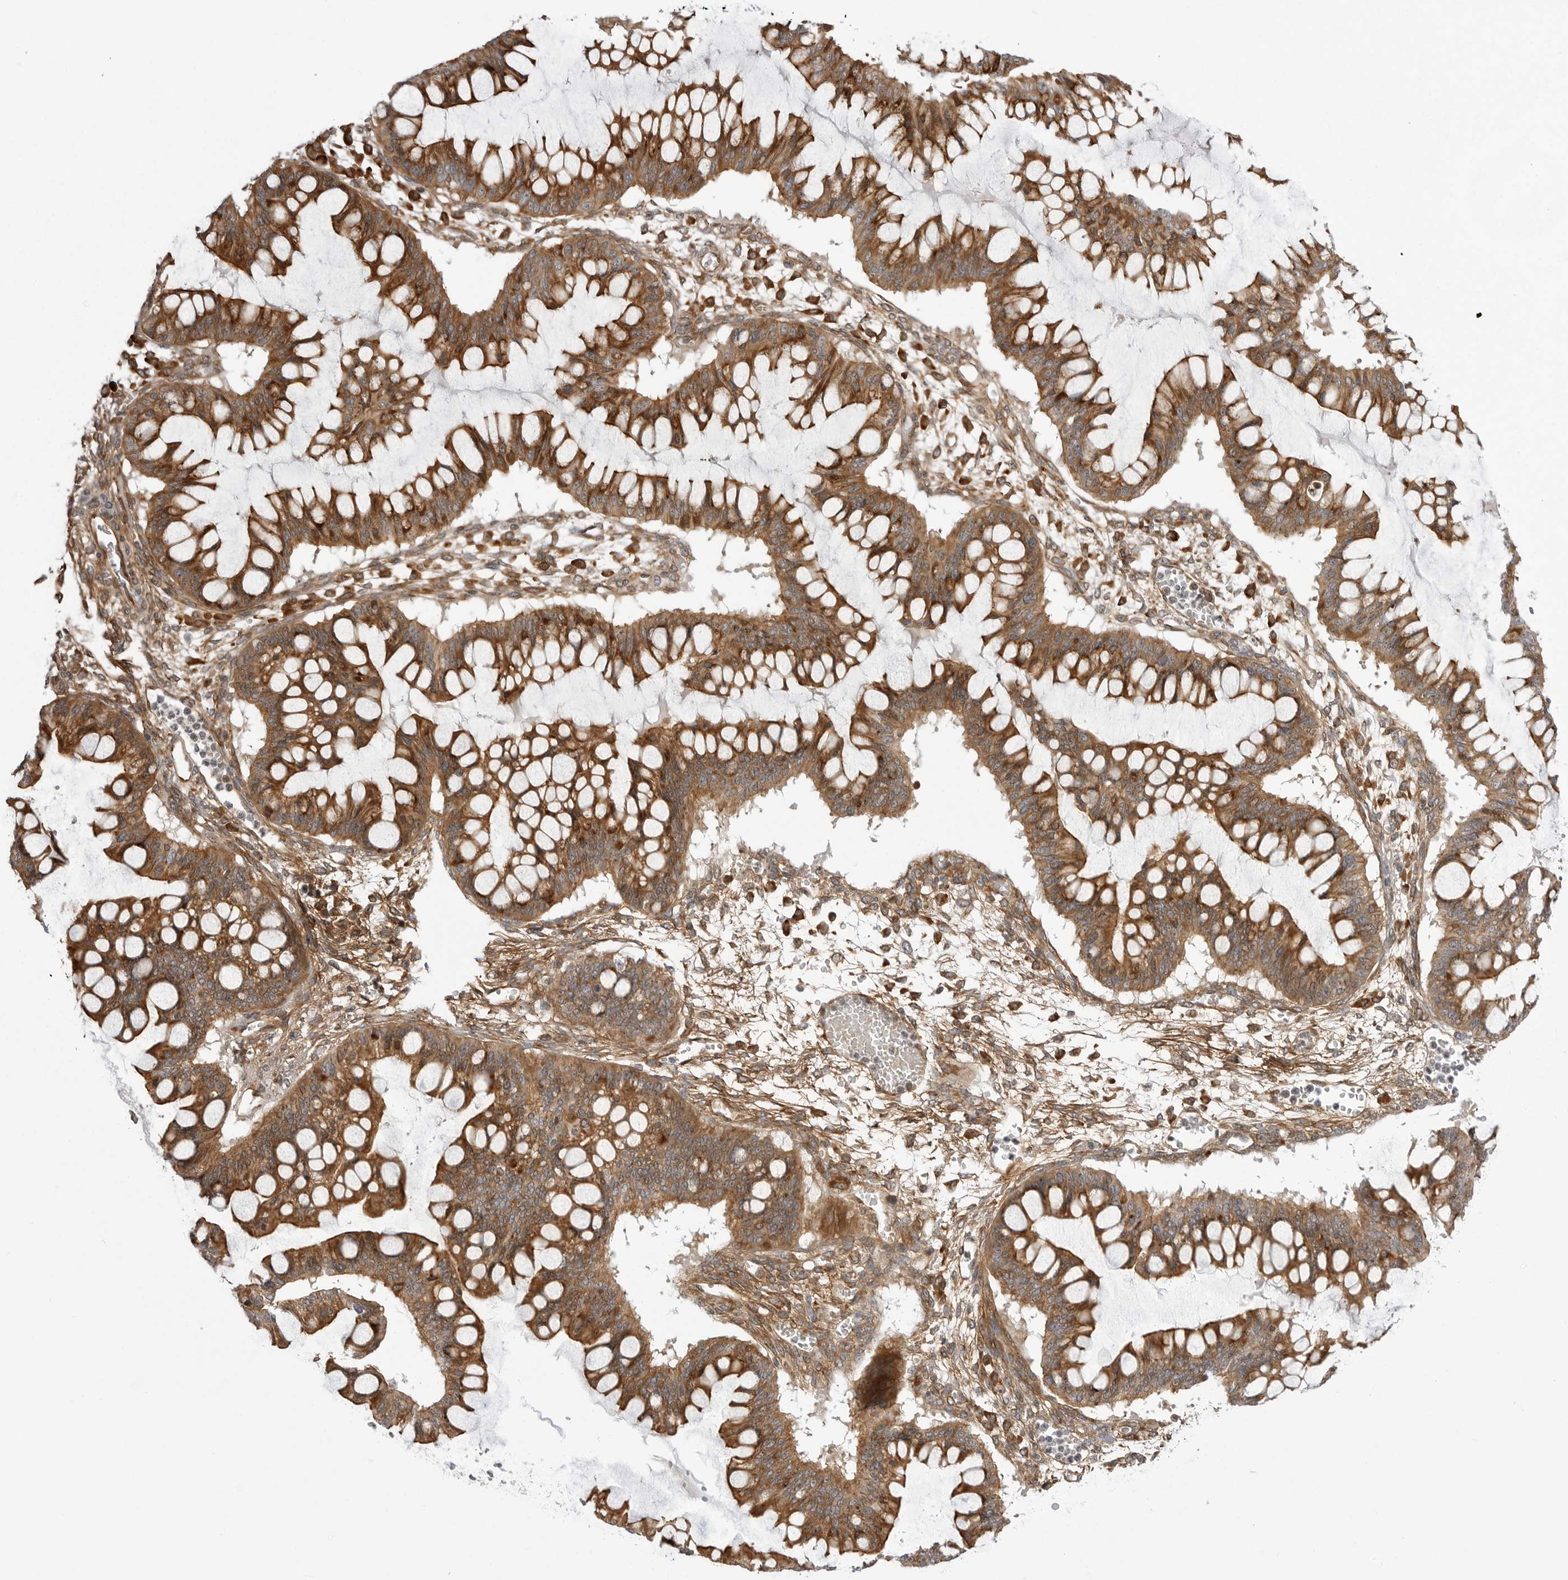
{"staining": {"intensity": "moderate", "quantity": ">75%", "location": "cytoplasmic/membranous"}, "tissue": "ovarian cancer", "cell_type": "Tumor cells", "image_type": "cancer", "snomed": [{"axis": "morphology", "description": "Cystadenocarcinoma, mucinous, NOS"}, {"axis": "topography", "description": "Ovary"}], "caption": "Immunohistochemistry (IHC) of mucinous cystadenocarcinoma (ovarian) exhibits medium levels of moderate cytoplasmic/membranous staining in approximately >75% of tumor cells.", "gene": "ARL5A", "patient": {"sex": "female", "age": 73}}